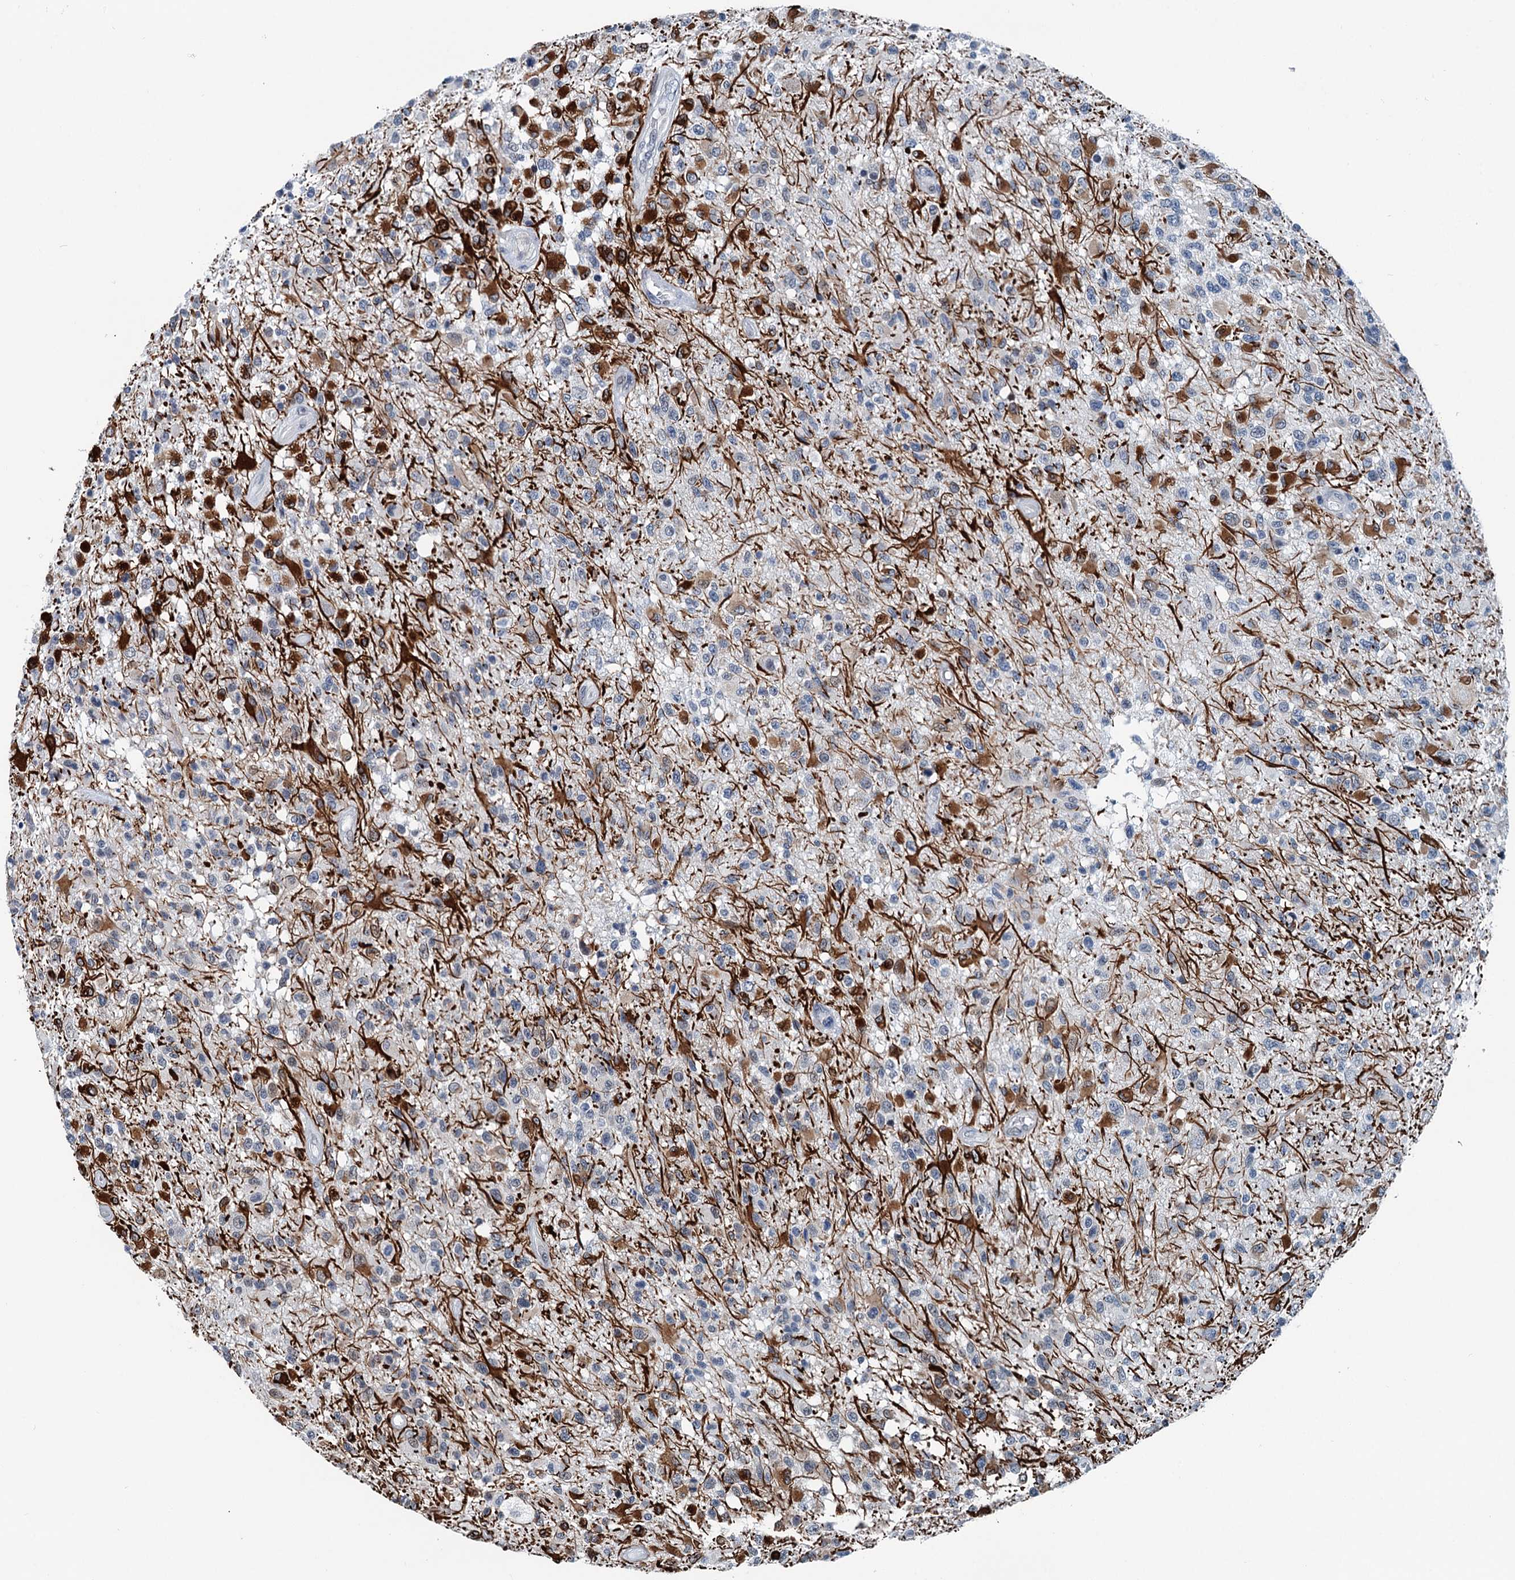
{"staining": {"intensity": "strong", "quantity": "<25%", "location": "cytoplasmic/membranous"}, "tissue": "glioma", "cell_type": "Tumor cells", "image_type": "cancer", "snomed": [{"axis": "morphology", "description": "Glioma, malignant, High grade"}, {"axis": "morphology", "description": "Glioblastoma, NOS"}, {"axis": "topography", "description": "Brain"}], "caption": "Immunohistochemistry of human malignant glioma (high-grade) shows medium levels of strong cytoplasmic/membranous positivity in about <25% of tumor cells. (Stains: DAB in brown, nuclei in blue, Microscopy: brightfield microscopy at high magnification).", "gene": "TRPT1", "patient": {"sex": "male", "age": 60}}